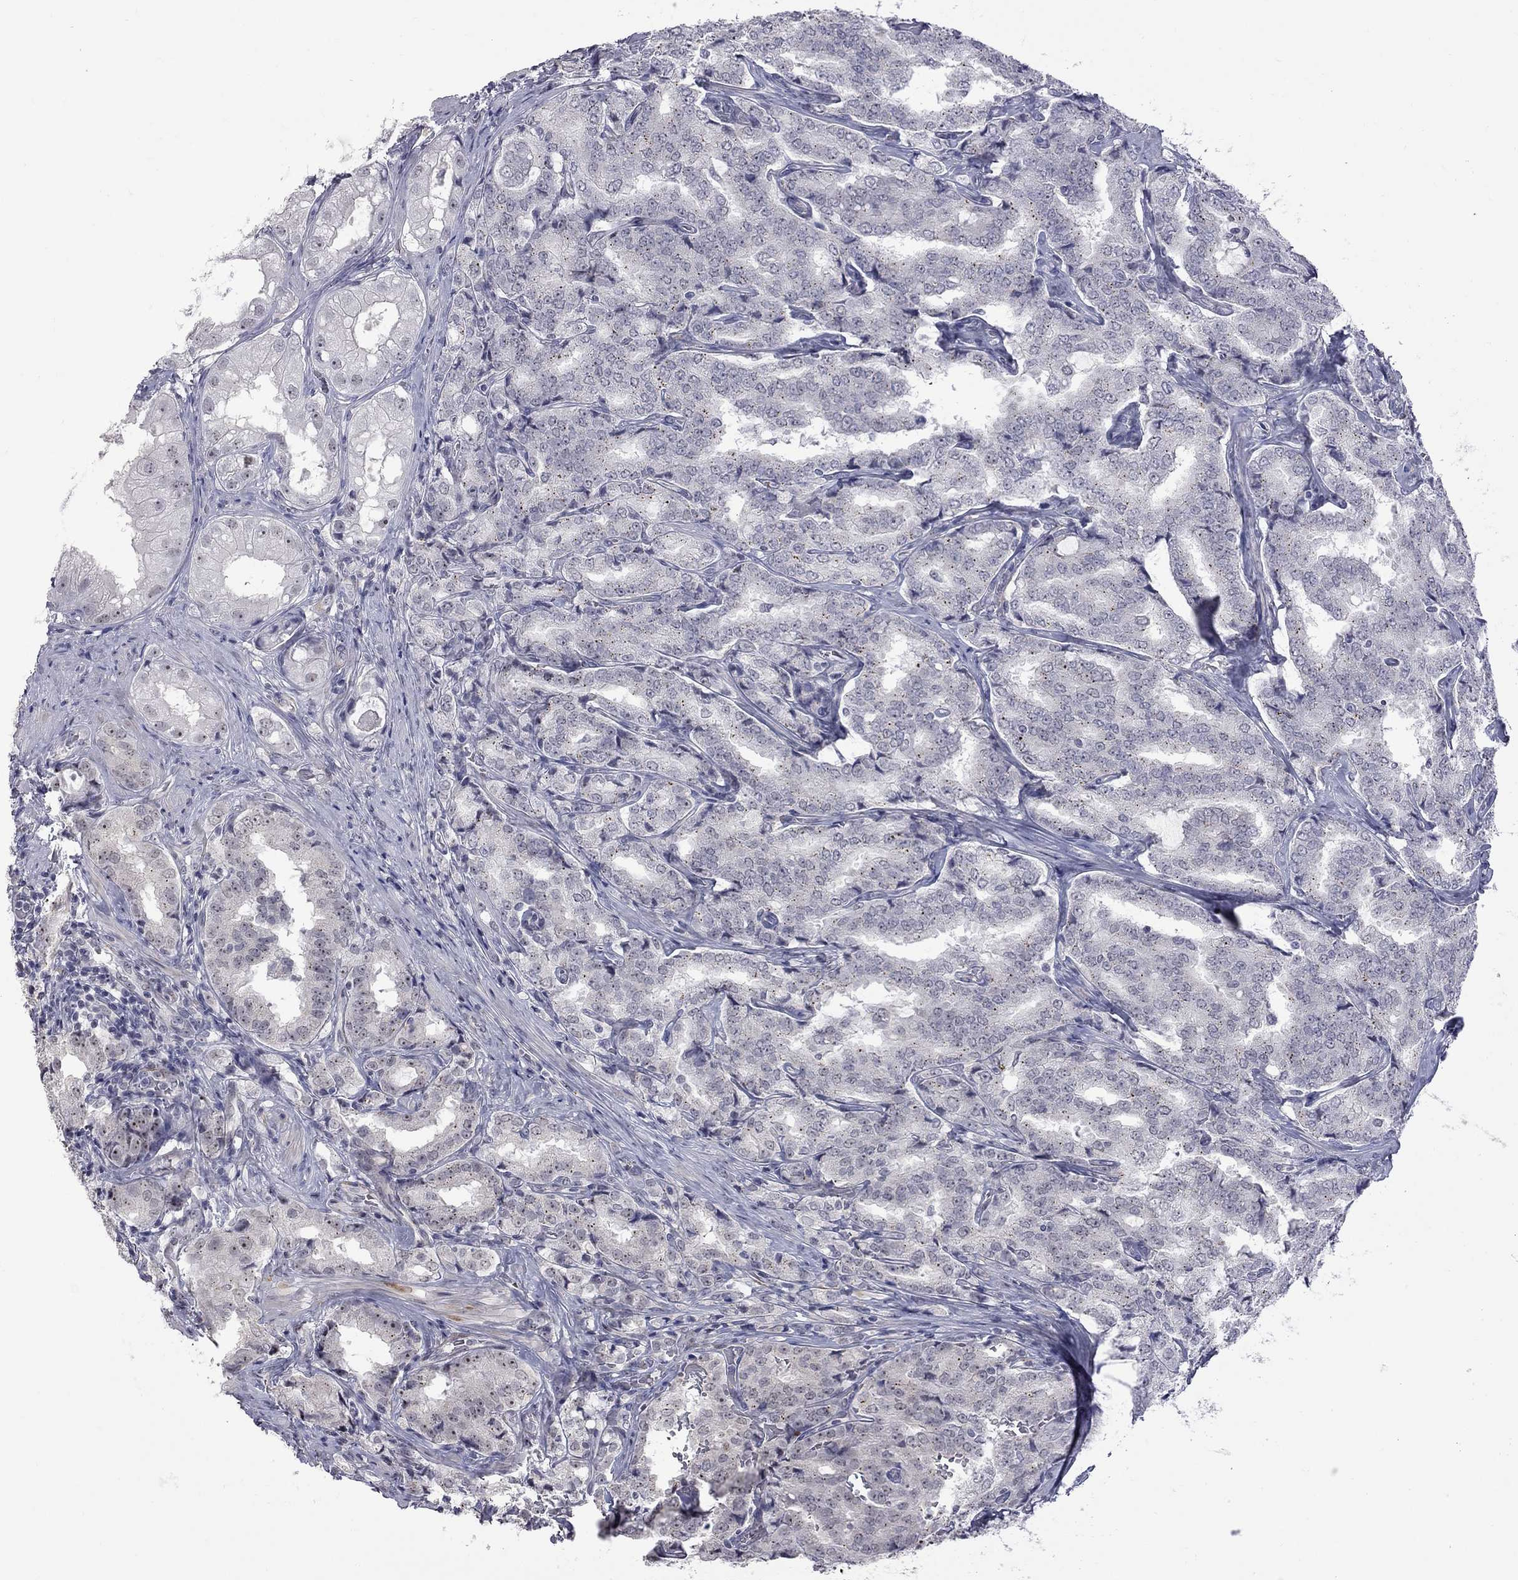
{"staining": {"intensity": "moderate", "quantity": "<25%", "location": "nuclear"}, "tissue": "prostate cancer", "cell_type": "Tumor cells", "image_type": "cancer", "snomed": [{"axis": "morphology", "description": "Adenocarcinoma, NOS"}, {"axis": "topography", "description": "Prostate"}], "caption": "Protein staining by immunohistochemistry (IHC) shows moderate nuclear expression in about <25% of tumor cells in prostate adenocarcinoma.", "gene": "GSG1L", "patient": {"sex": "male", "age": 65}}